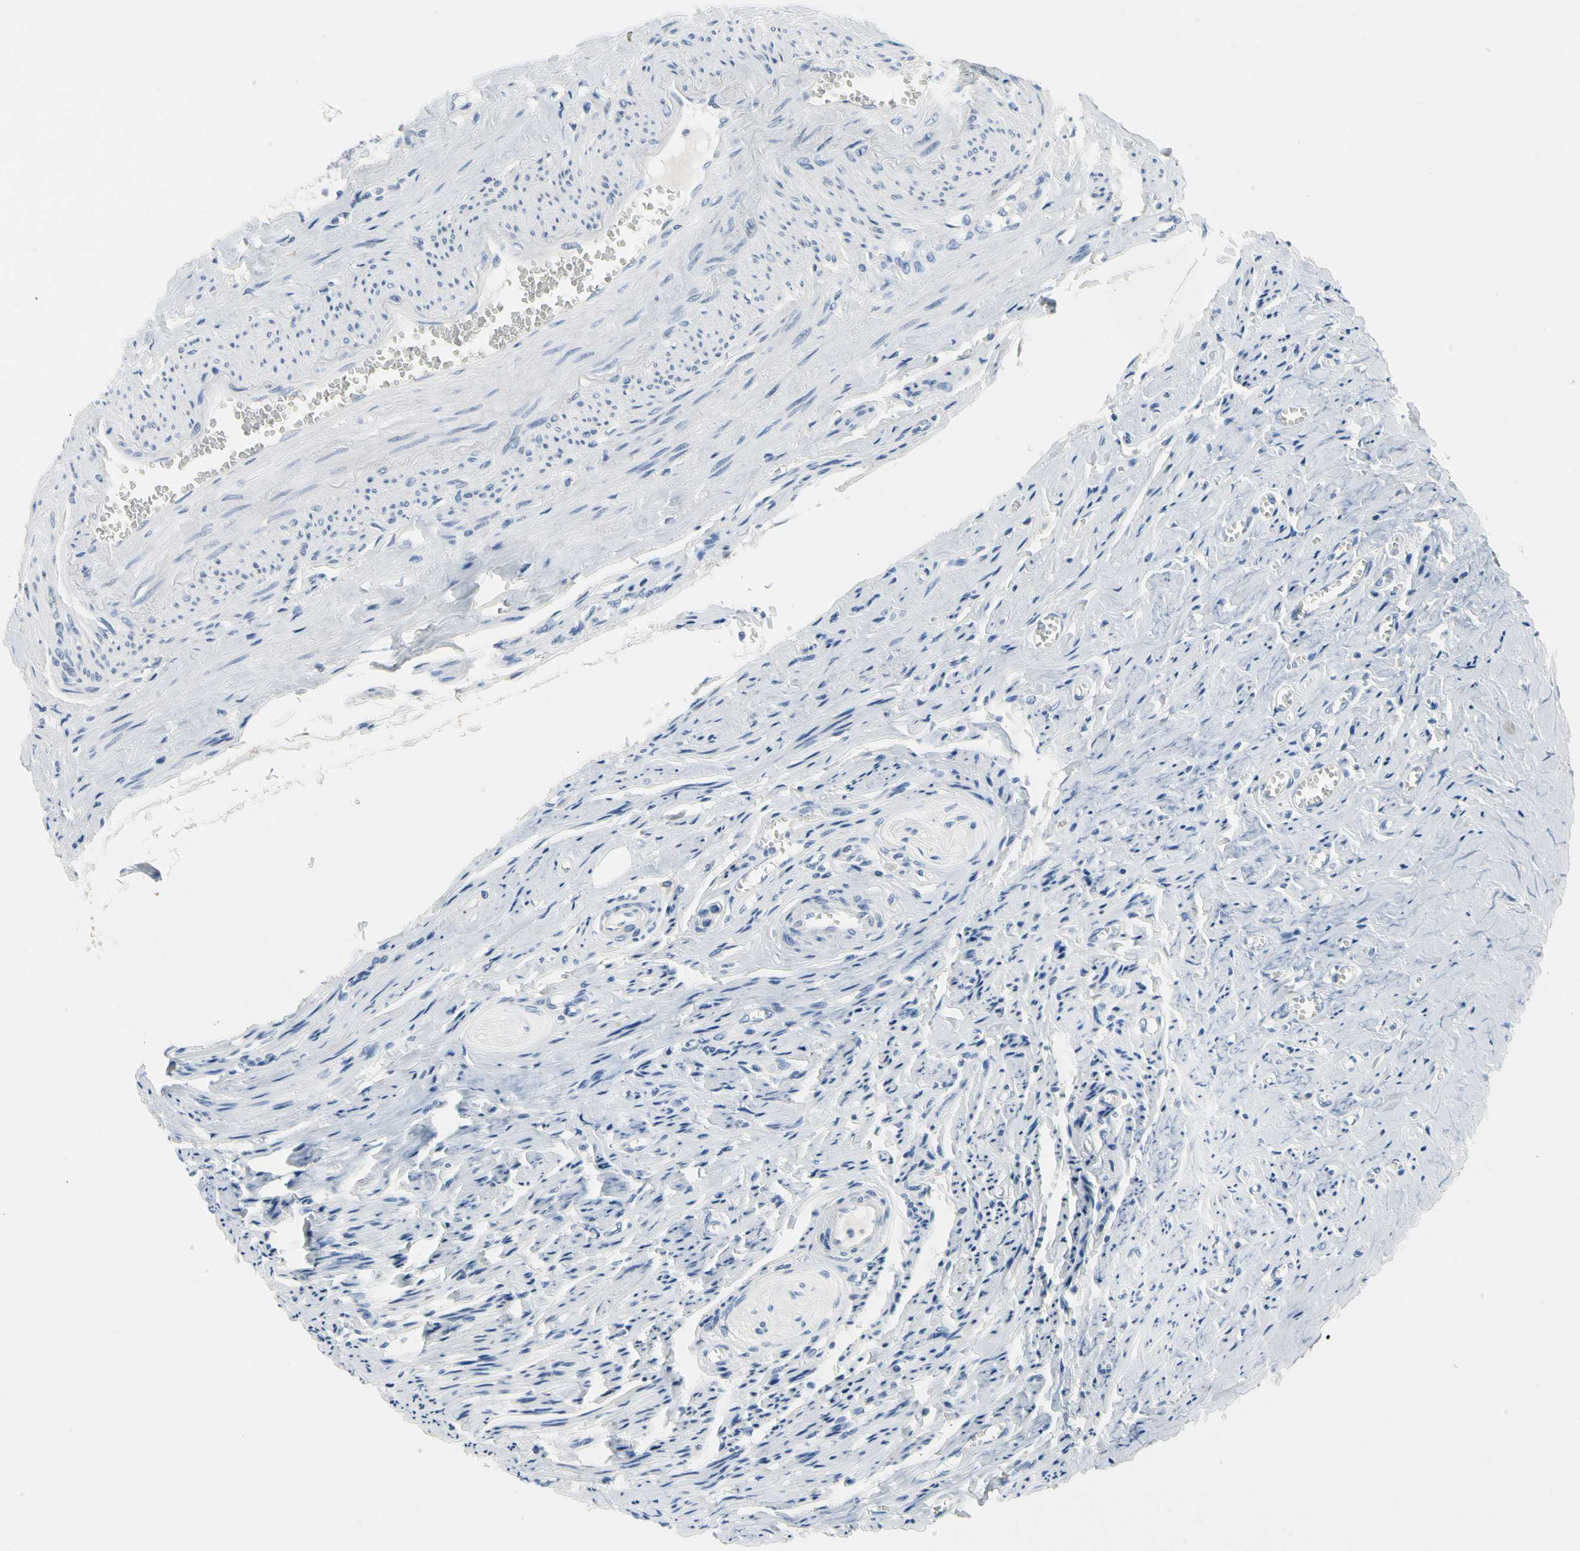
{"staining": {"intensity": "negative", "quantity": "none", "location": "none"}, "tissue": "ovary", "cell_type": "Ovarian stroma cells", "image_type": "normal", "snomed": [{"axis": "morphology", "description": "Normal tissue, NOS"}, {"axis": "topography", "description": "Ovary"}], "caption": "High magnification brightfield microscopy of unremarkable ovary stained with DAB (3,3'-diaminobenzidine) (brown) and counterstained with hematoxylin (blue): ovarian stroma cells show no significant staining. (DAB (3,3'-diaminobenzidine) immunohistochemistry, high magnification).", "gene": "MARK1", "patient": {"sex": "female", "age": 53}}